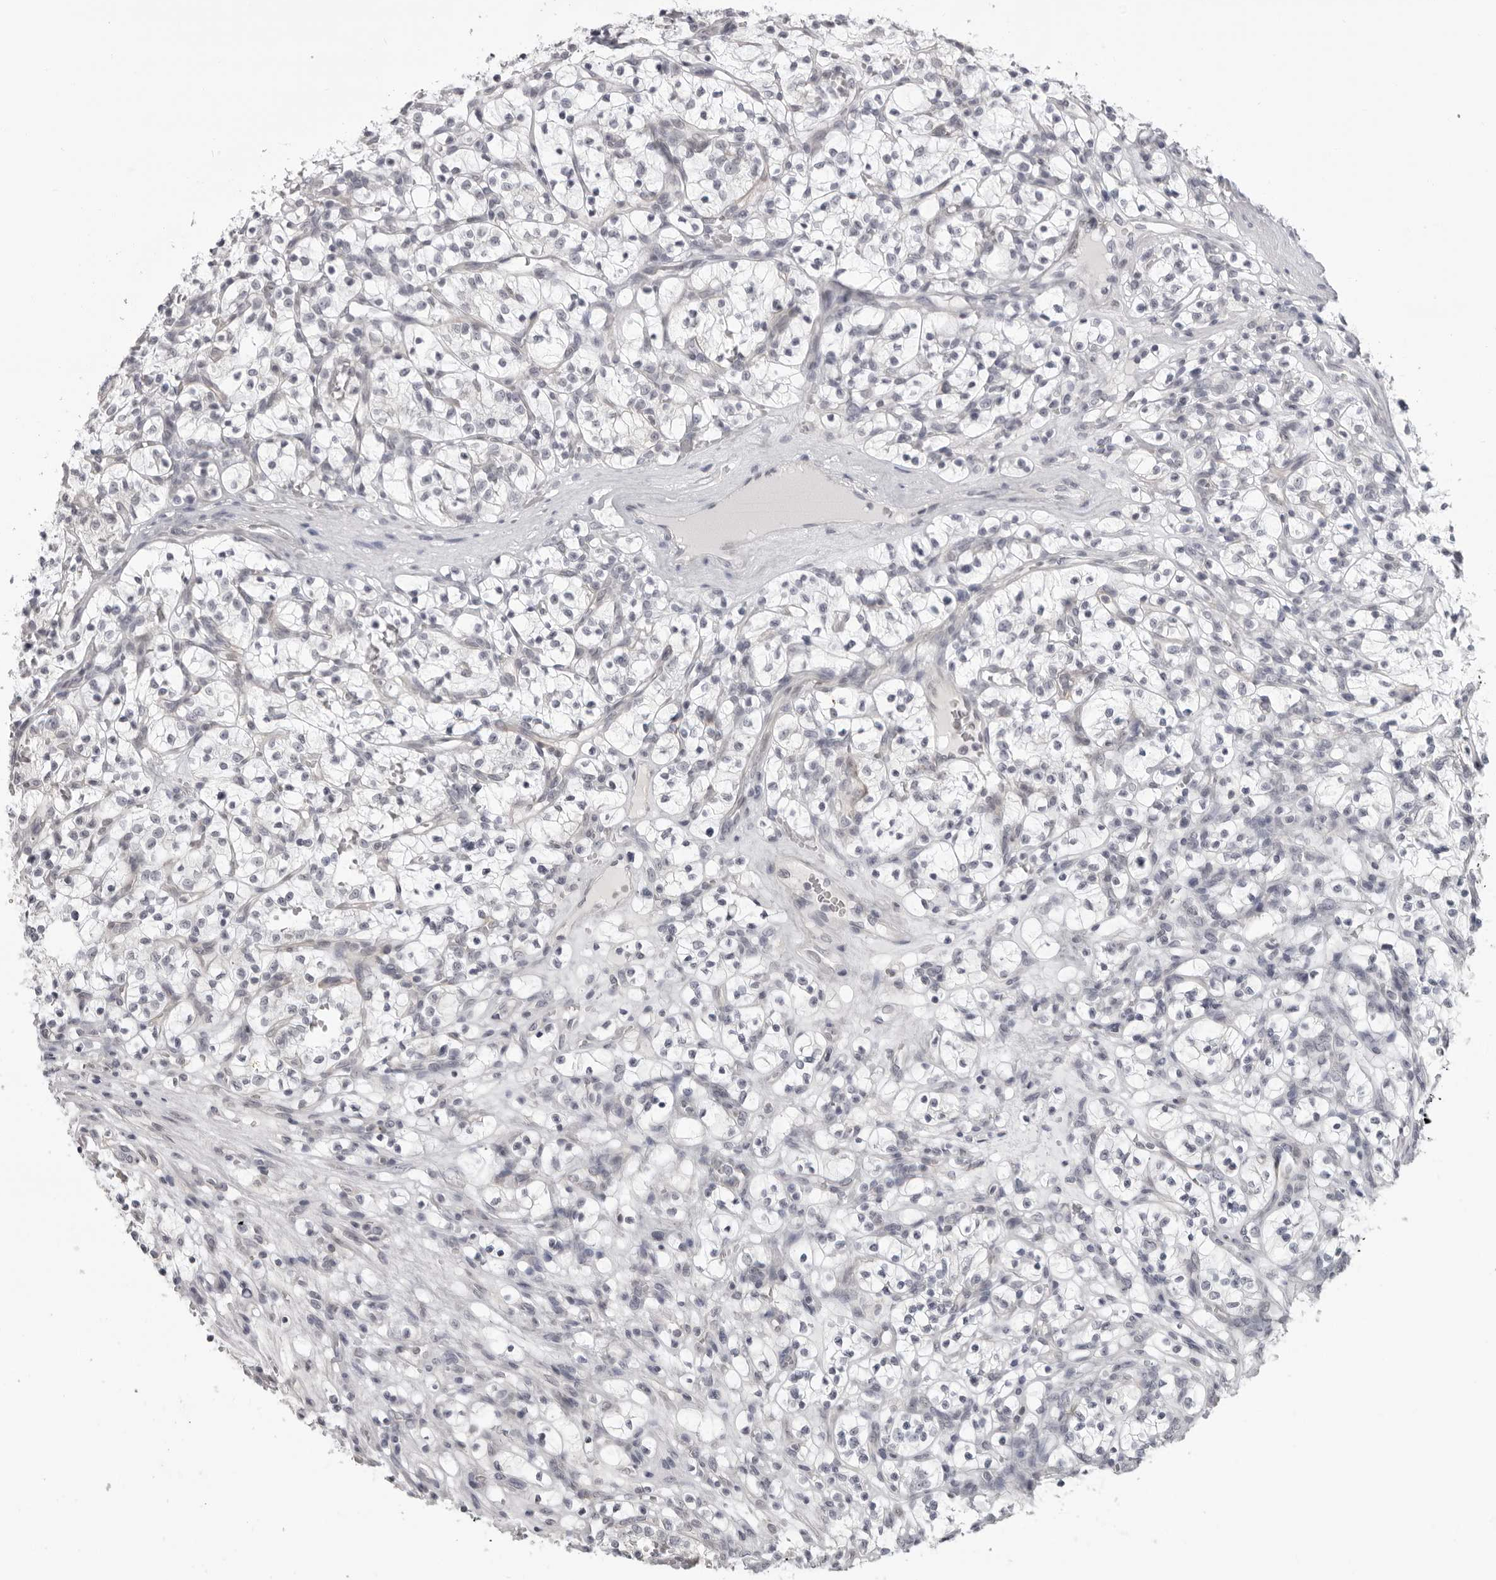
{"staining": {"intensity": "negative", "quantity": "none", "location": "none"}, "tissue": "renal cancer", "cell_type": "Tumor cells", "image_type": "cancer", "snomed": [{"axis": "morphology", "description": "Adenocarcinoma, NOS"}, {"axis": "topography", "description": "Kidney"}], "caption": "This is a histopathology image of immunohistochemistry staining of renal cancer (adenocarcinoma), which shows no staining in tumor cells.", "gene": "DNALI1", "patient": {"sex": "female", "age": 57}}